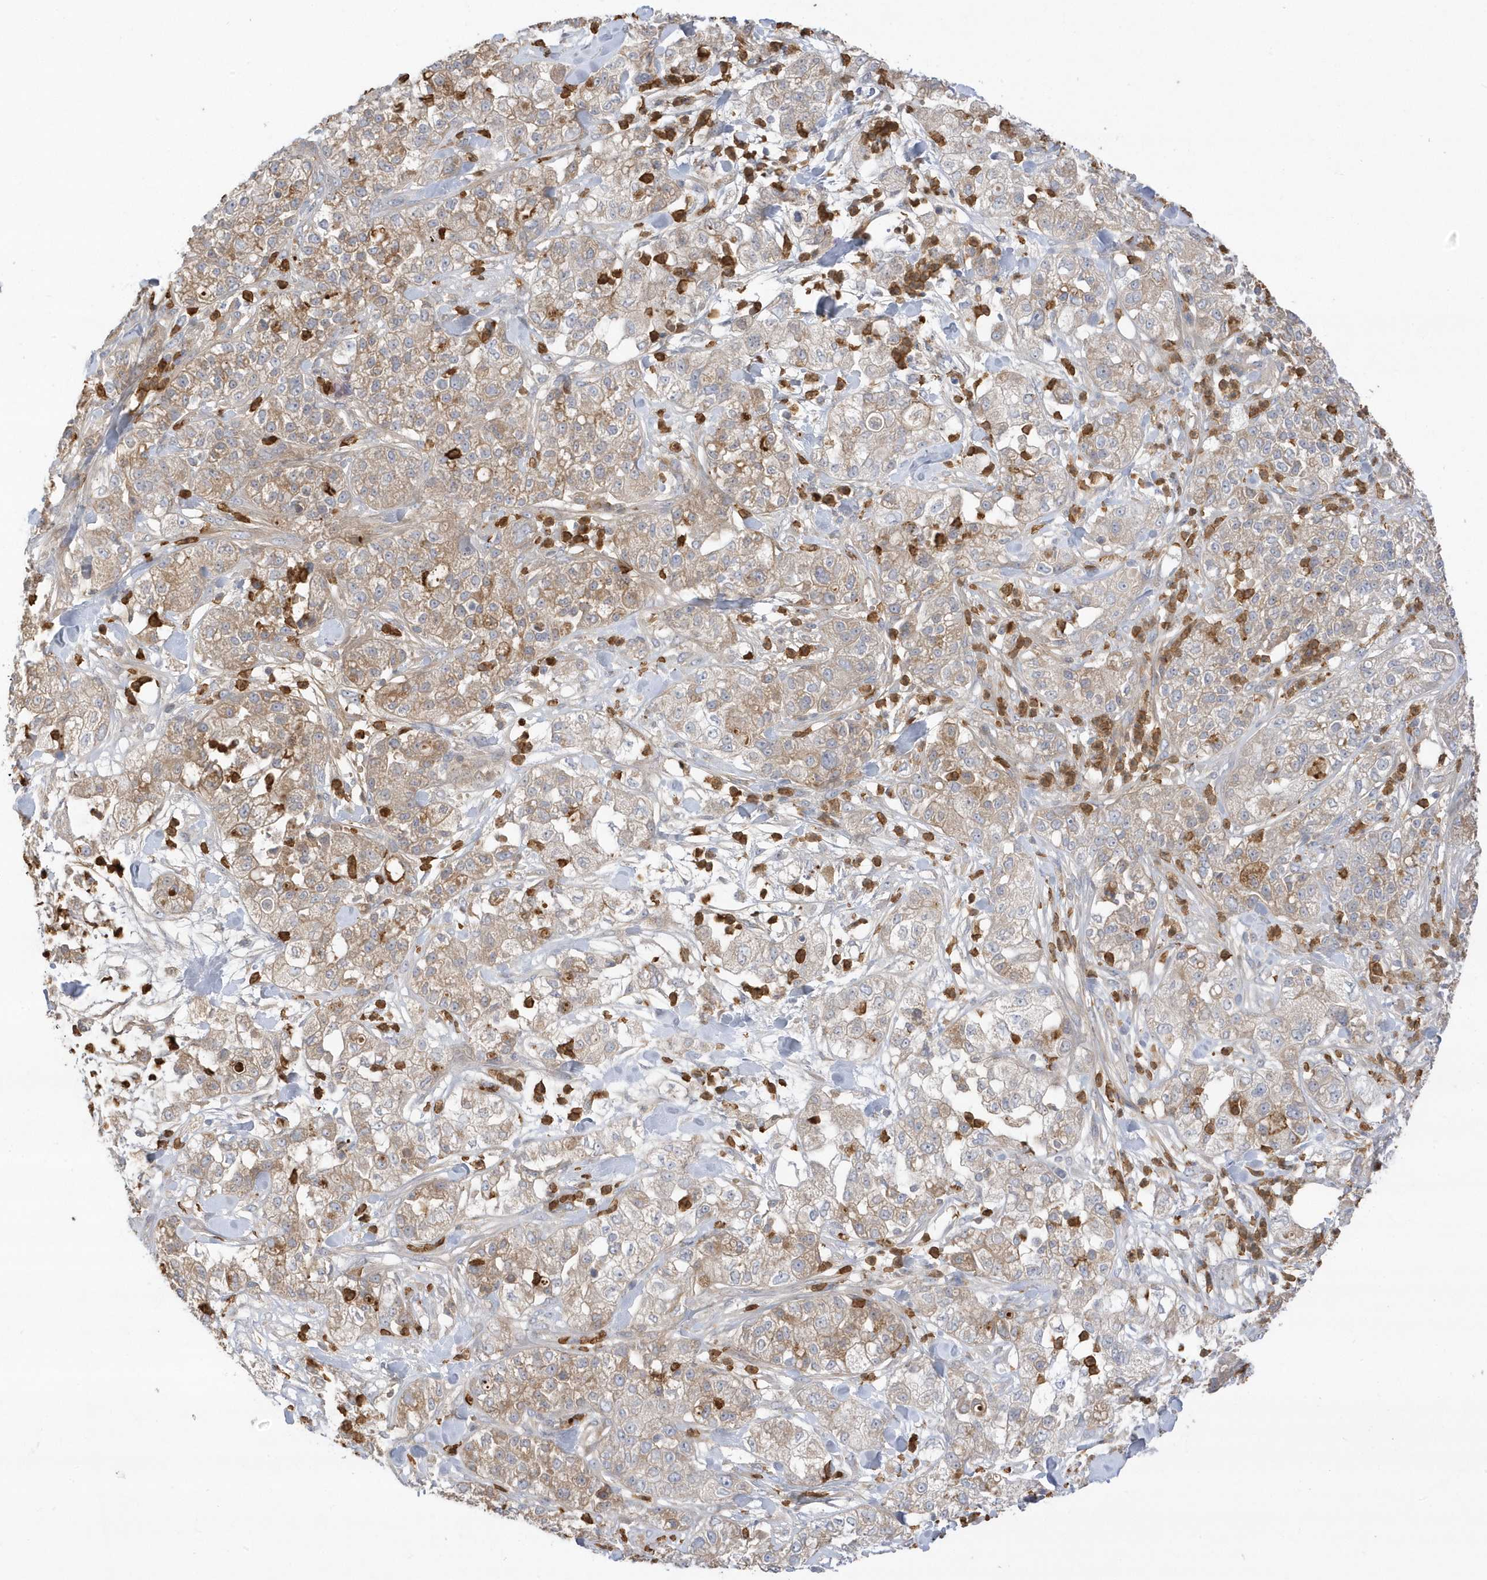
{"staining": {"intensity": "weak", "quantity": ">75%", "location": "cytoplasmic/membranous"}, "tissue": "pancreatic cancer", "cell_type": "Tumor cells", "image_type": "cancer", "snomed": [{"axis": "morphology", "description": "Adenocarcinoma, NOS"}, {"axis": "topography", "description": "Pancreas"}], "caption": "Immunohistochemistry histopathology image of neoplastic tissue: human pancreatic cancer stained using immunohistochemistry shows low levels of weak protein expression localized specifically in the cytoplasmic/membranous of tumor cells, appearing as a cytoplasmic/membranous brown color.", "gene": "DPP9", "patient": {"sex": "female", "age": 78}}